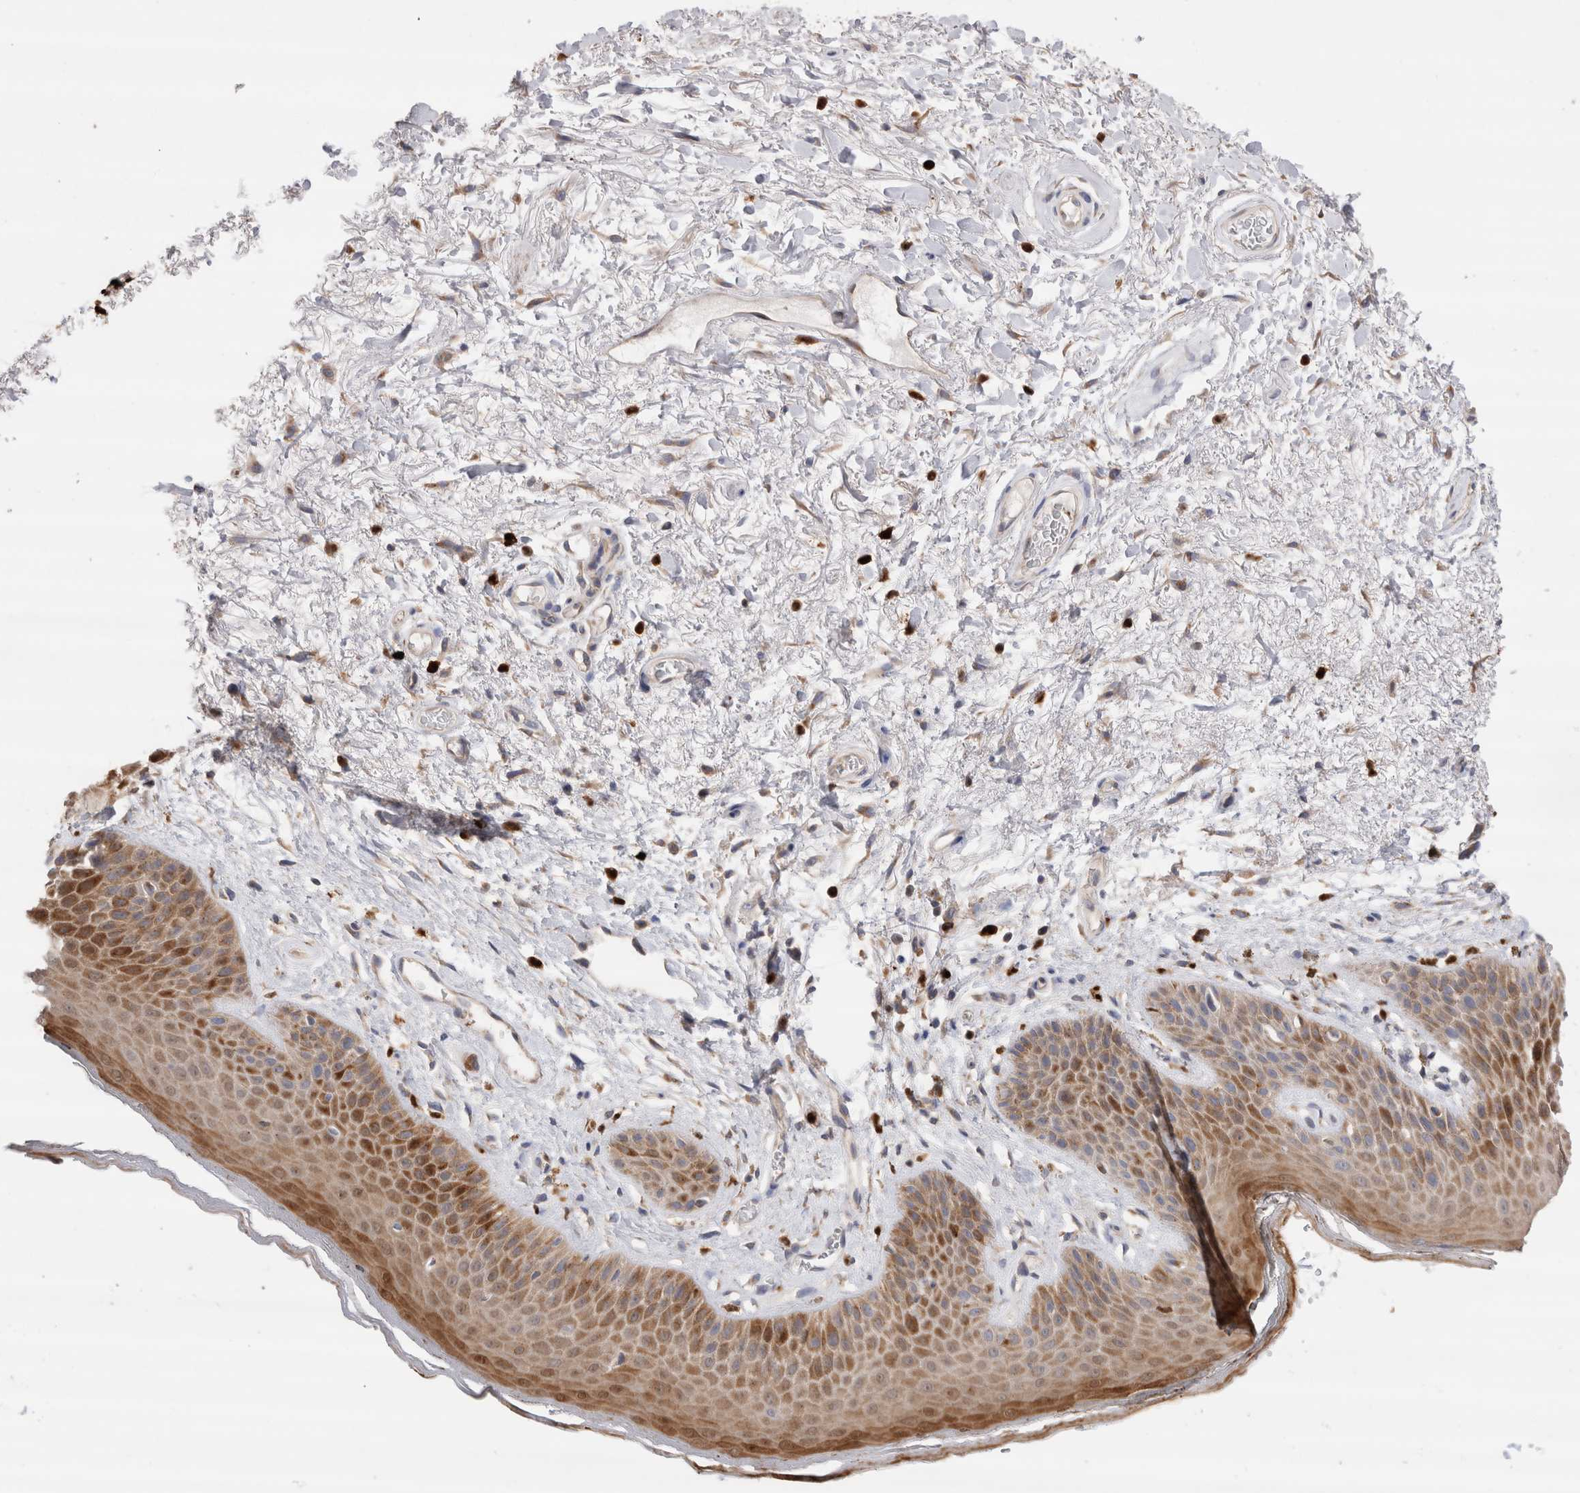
{"staining": {"intensity": "moderate", "quantity": "25%-75%", "location": "cytoplasmic/membranous"}, "tissue": "skin", "cell_type": "Epidermal cells", "image_type": "normal", "snomed": [{"axis": "morphology", "description": "Normal tissue, NOS"}, {"axis": "topography", "description": "Anal"}], "caption": "There is medium levels of moderate cytoplasmic/membranous expression in epidermal cells of unremarkable skin, as demonstrated by immunohistochemical staining (brown color).", "gene": "NXT2", "patient": {"sex": "male", "age": 74}}